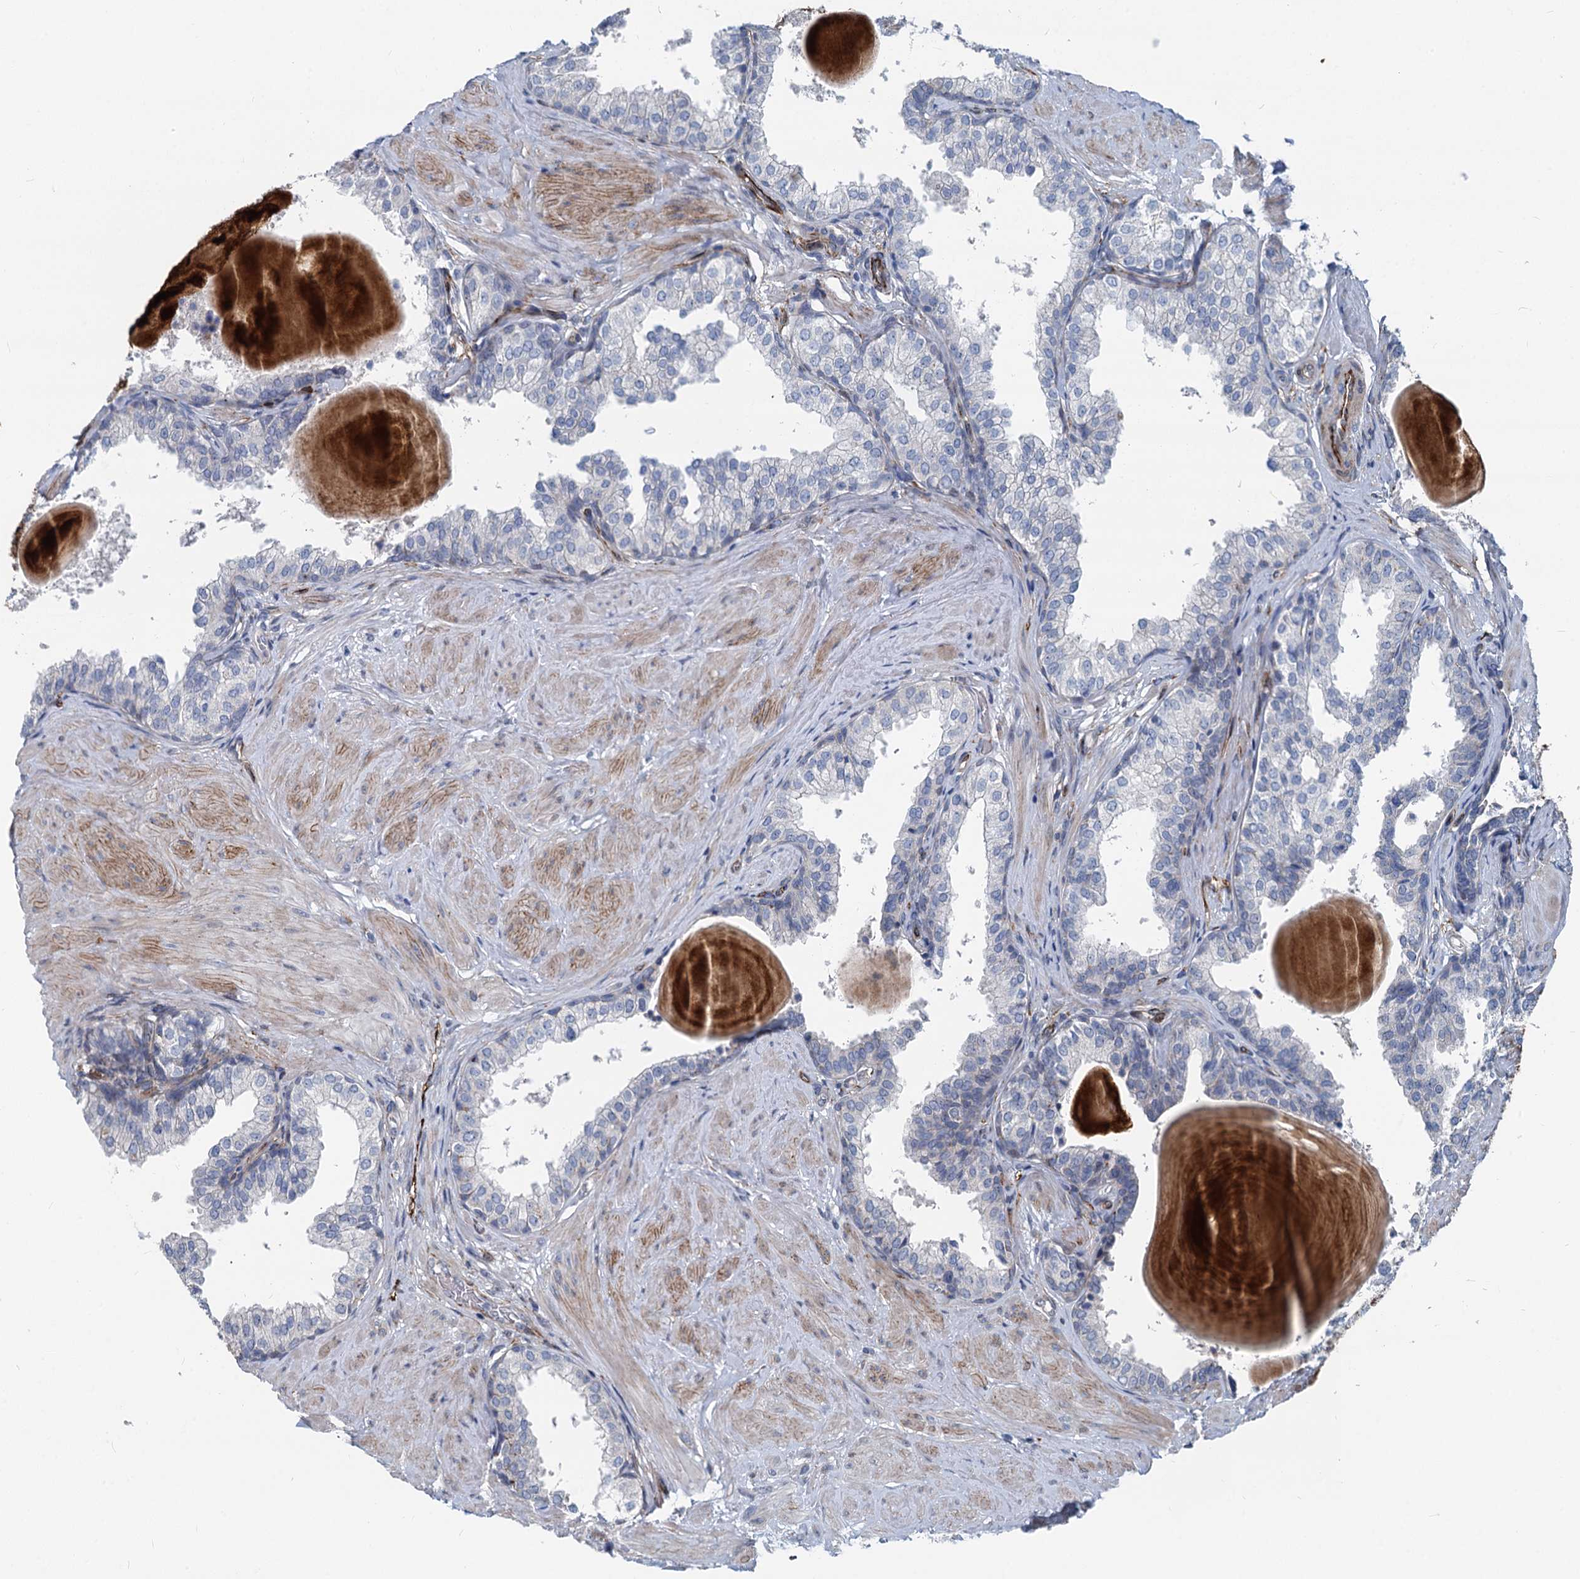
{"staining": {"intensity": "negative", "quantity": "none", "location": "none"}, "tissue": "prostate", "cell_type": "Glandular cells", "image_type": "normal", "snomed": [{"axis": "morphology", "description": "Normal tissue, NOS"}, {"axis": "topography", "description": "Prostate"}], "caption": "The photomicrograph reveals no staining of glandular cells in unremarkable prostate.", "gene": "ASXL3", "patient": {"sex": "male", "age": 48}}